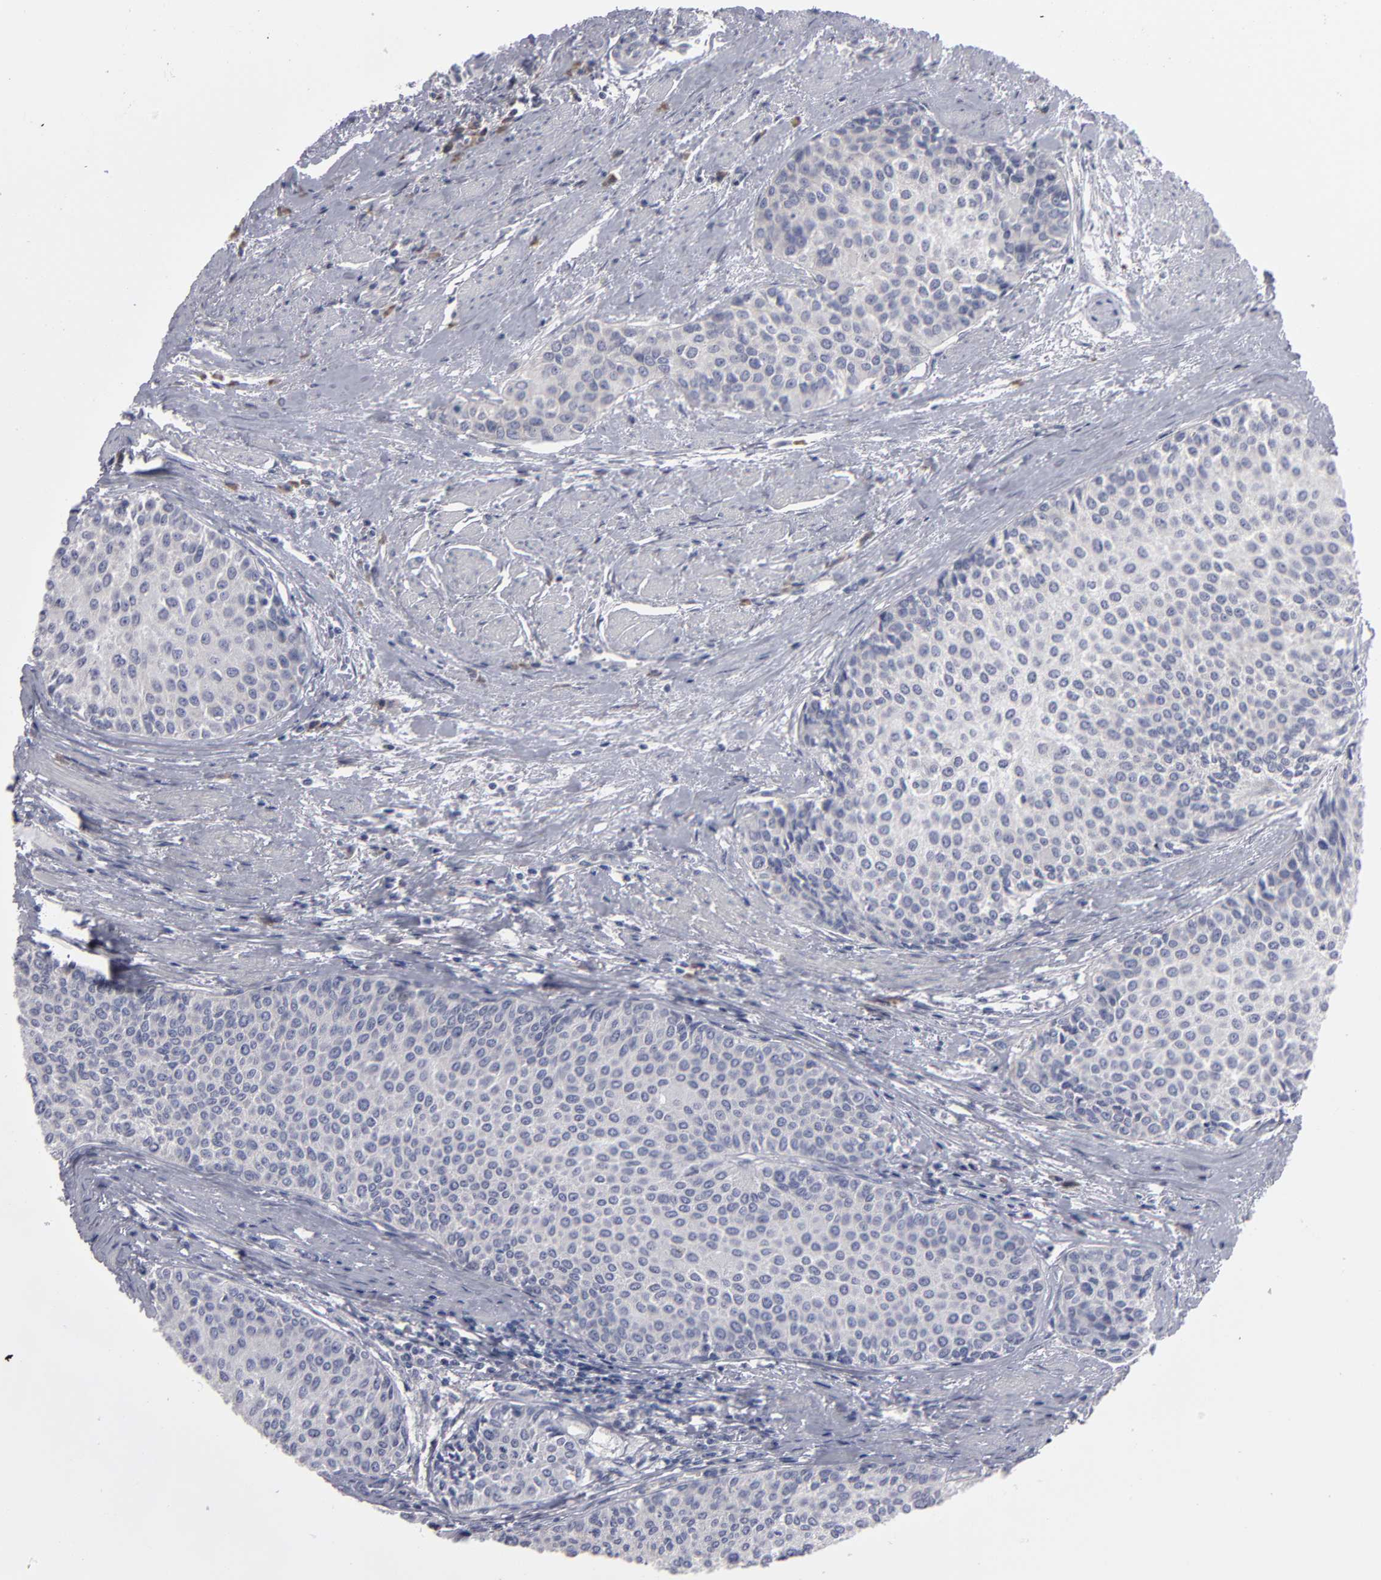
{"staining": {"intensity": "weak", "quantity": "<25%", "location": "nuclear"}, "tissue": "urothelial cancer", "cell_type": "Tumor cells", "image_type": "cancer", "snomed": [{"axis": "morphology", "description": "Urothelial carcinoma, Low grade"}, {"axis": "topography", "description": "Urinary bladder"}], "caption": "Immunohistochemistry (IHC) photomicrograph of human urothelial cancer stained for a protein (brown), which reveals no expression in tumor cells.", "gene": "CCDC80", "patient": {"sex": "female", "age": 73}}